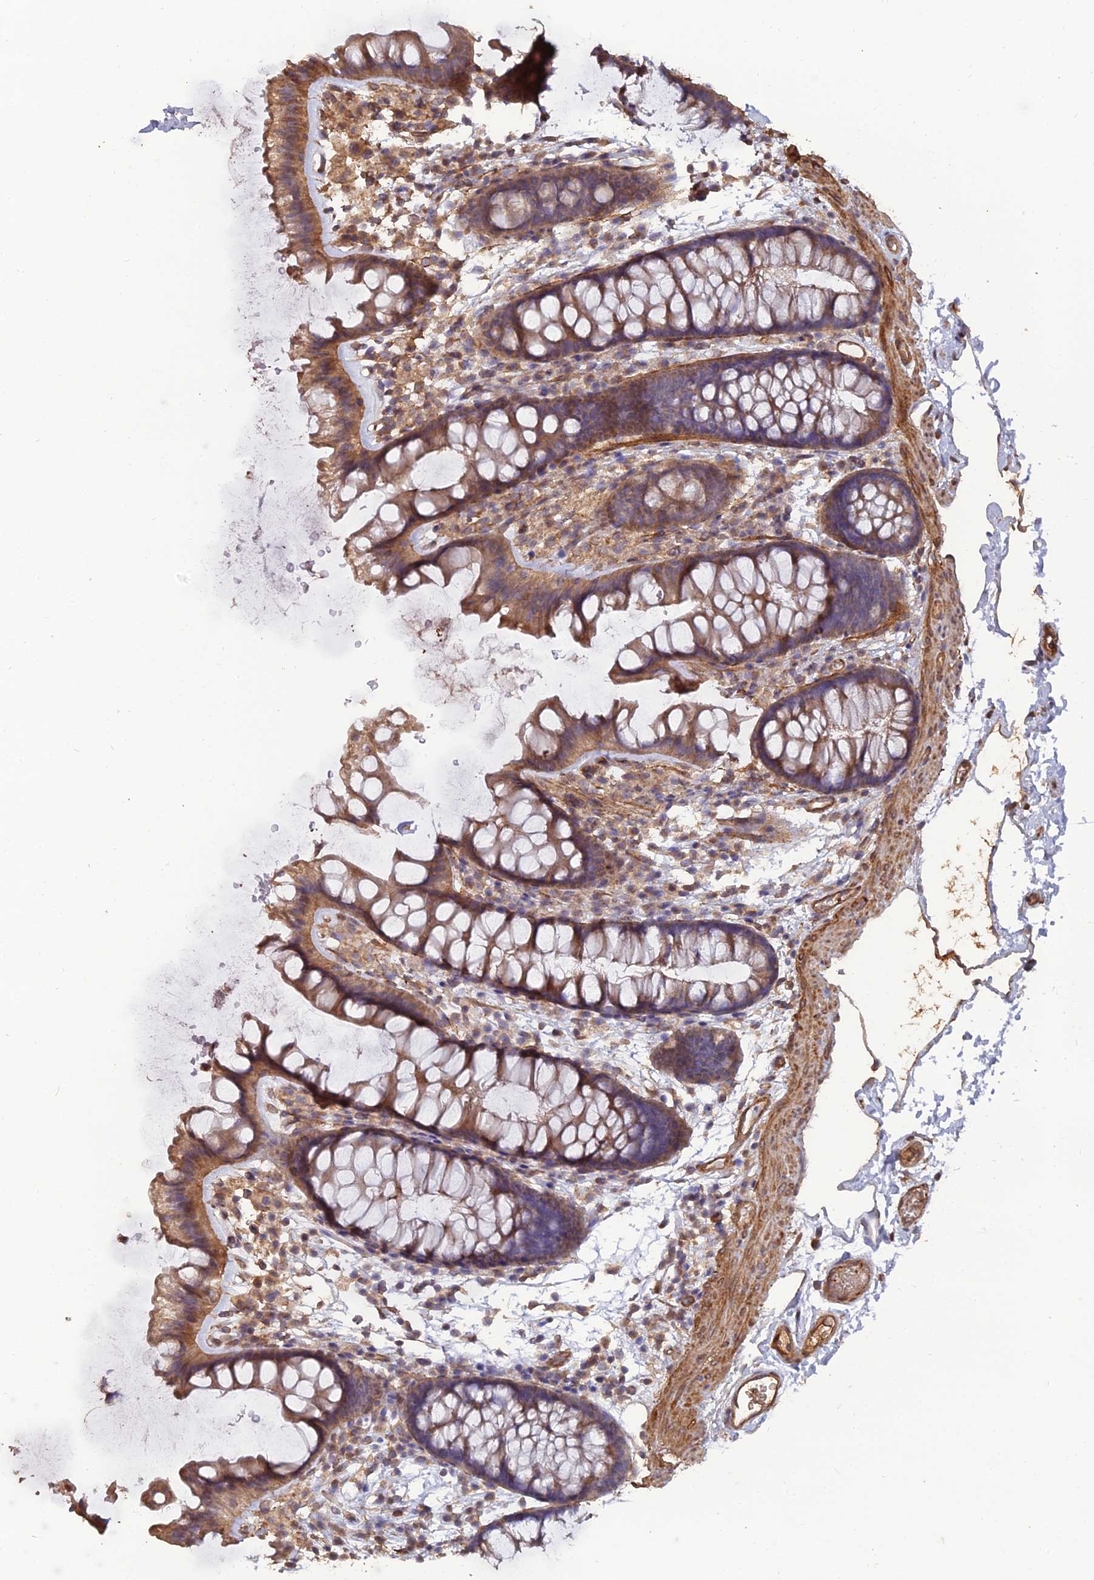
{"staining": {"intensity": "moderate", "quantity": ">75%", "location": "cytoplasmic/membranous"}, "tissue": "colon", "cell_type": "Endothelial cells", "image_type": "normal", "snomed": [{"axis": "morphology", "description": "Normal tissue, NOS"}, {"axis": "topography", "description": "Colon"}], "caption": "Endothelial cells reveal medium levels of moderate cytoplasmic/membranous staining in about >75% of cells in normal colon. (Stains: DAB in brown, nuclei in blue, Microscopy: brightfield microscopy at high magnification).", "gene": "ATP6V0A2", "patient": {"sex": "female", "age": 62}}